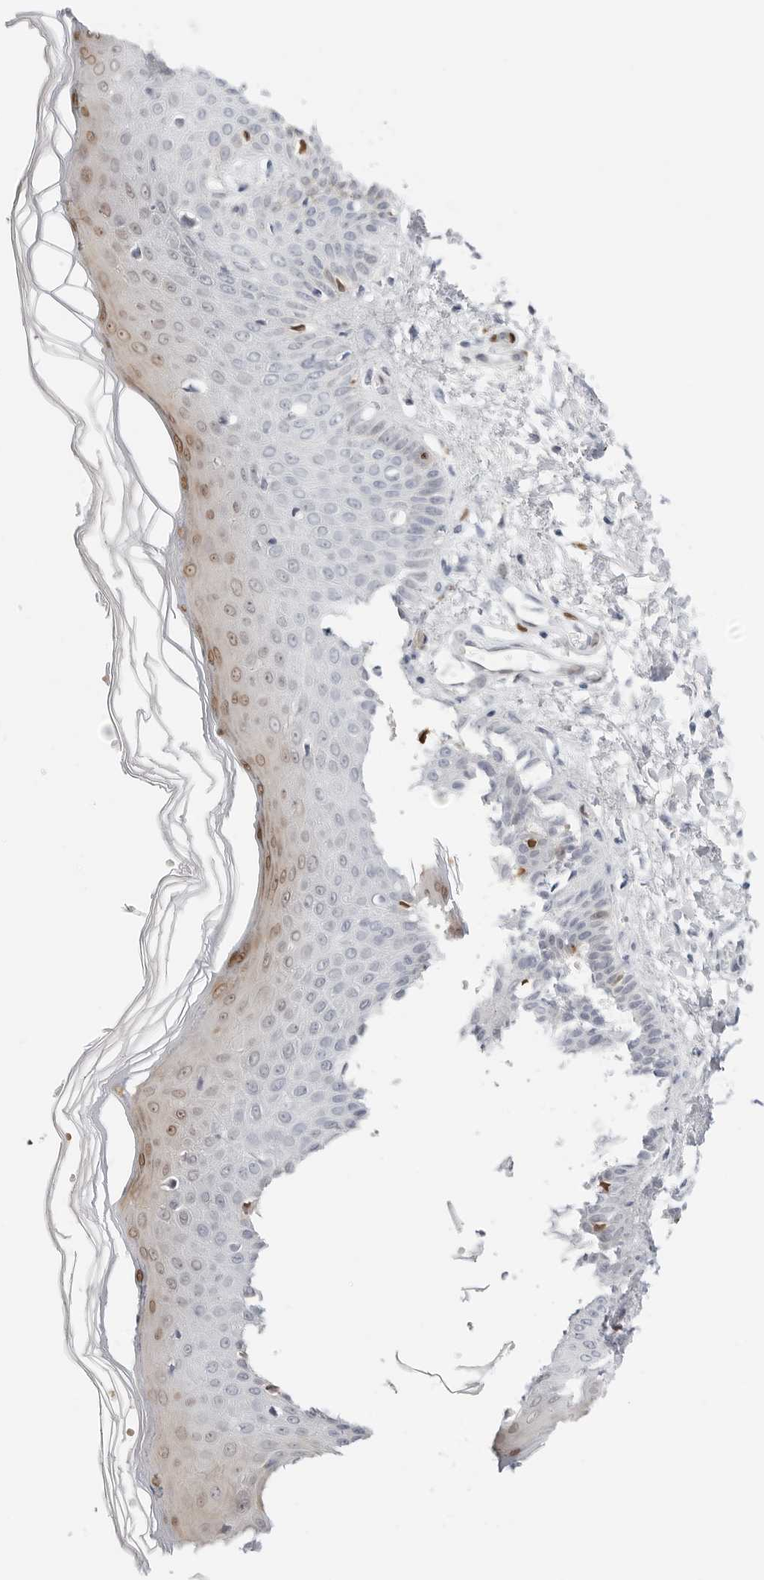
{"staining": {"intensity": "moderate", "quantity": "<25%", "location": "nuclear"}, "tissue": "skin", "cell_type": "Fibroblasts", "image_type": "normal", "snomed": [{"axis": "morphology", "description": "Normal tissue, NOS"}, {"axis": "morphology", "description": "Inflammation, NOS"}, {"axis": "topography", "description": "Skin"}], "caption": "An IHC histopathology image of benign tissue is shown. Protein staining in brown labels moderate nuclear positivity in skin within fibroblasts.", "gene": "SPIDR", "patient": {"sex": "female", "age": 44}}